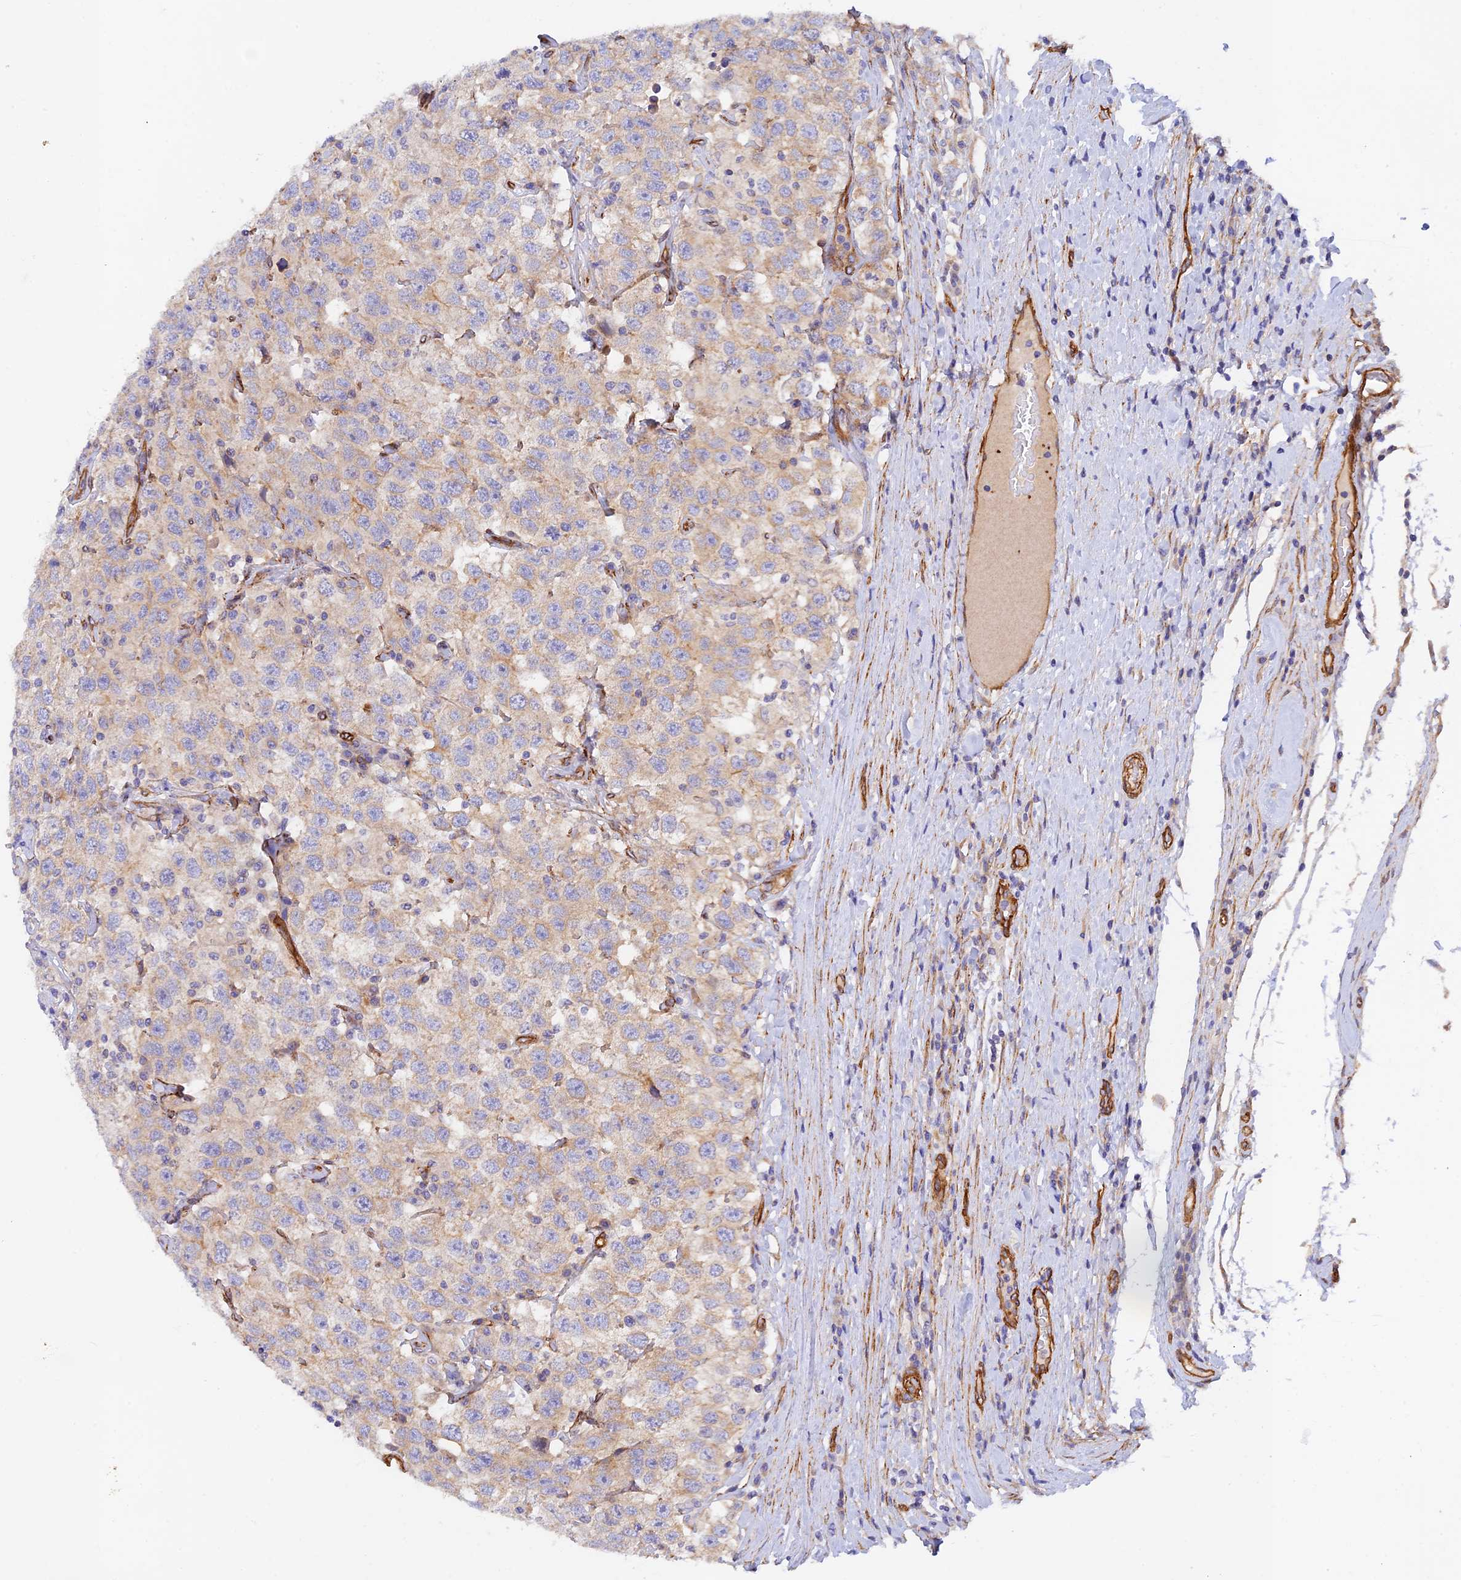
{"staining": {"intensity": "weak", "quantity": "25%-75%", "location": "cytoplasmic/membranous"}, "tissue": "testis cancer", "cell_type": "Tumor cells", "image_type": "cancer", "snomed": [{"axis": "morphology", "description": "Seminoma, NOS"}, {"axis": "topography", "description": "Testis"}], "caption": "Weak cytoplasmic/membranous protein staining is appreciated in approximately 25%-75% of tumor cells in testis cancer (seminoma).", "gene": "MYO9A", "patient": {"sex": "male", "age": 41}}